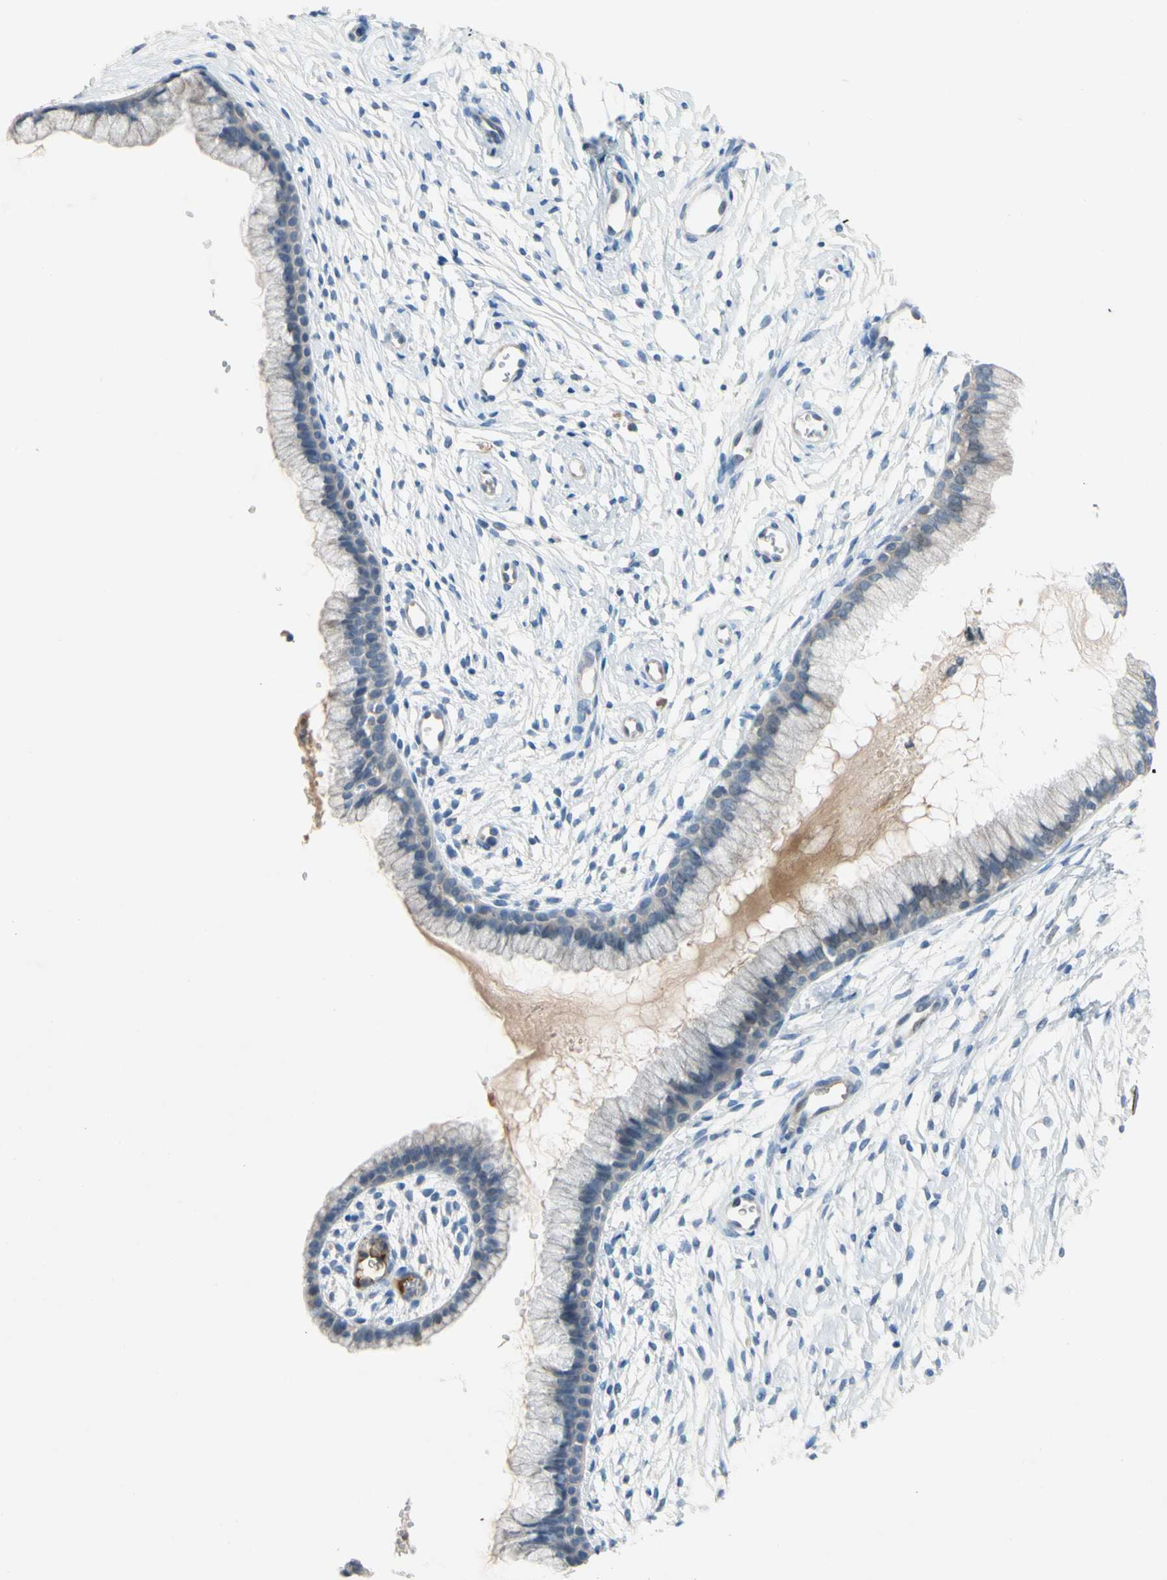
{"staining": {"intensity": "negative", "quantity": "none", "location": "none"}, "tissue": "cervix", "cell_type": "Glandular cells", "image_type": "normal", "snomed": [{"axis": "morphology", "description": "Normal tissue, NOS"}, {"axis": "topography", "description": "Cervix"}], "caption": "High magnification brightfield microscopy of unremarkable cervix stained with DAB (3,3'-diaminobenzidine) (brown) and counterstained with hematoxylin (blue): glandular cells show no significant staining.", "gene": "CNDP1", "patient": {"sex": "female", "age": 39}}